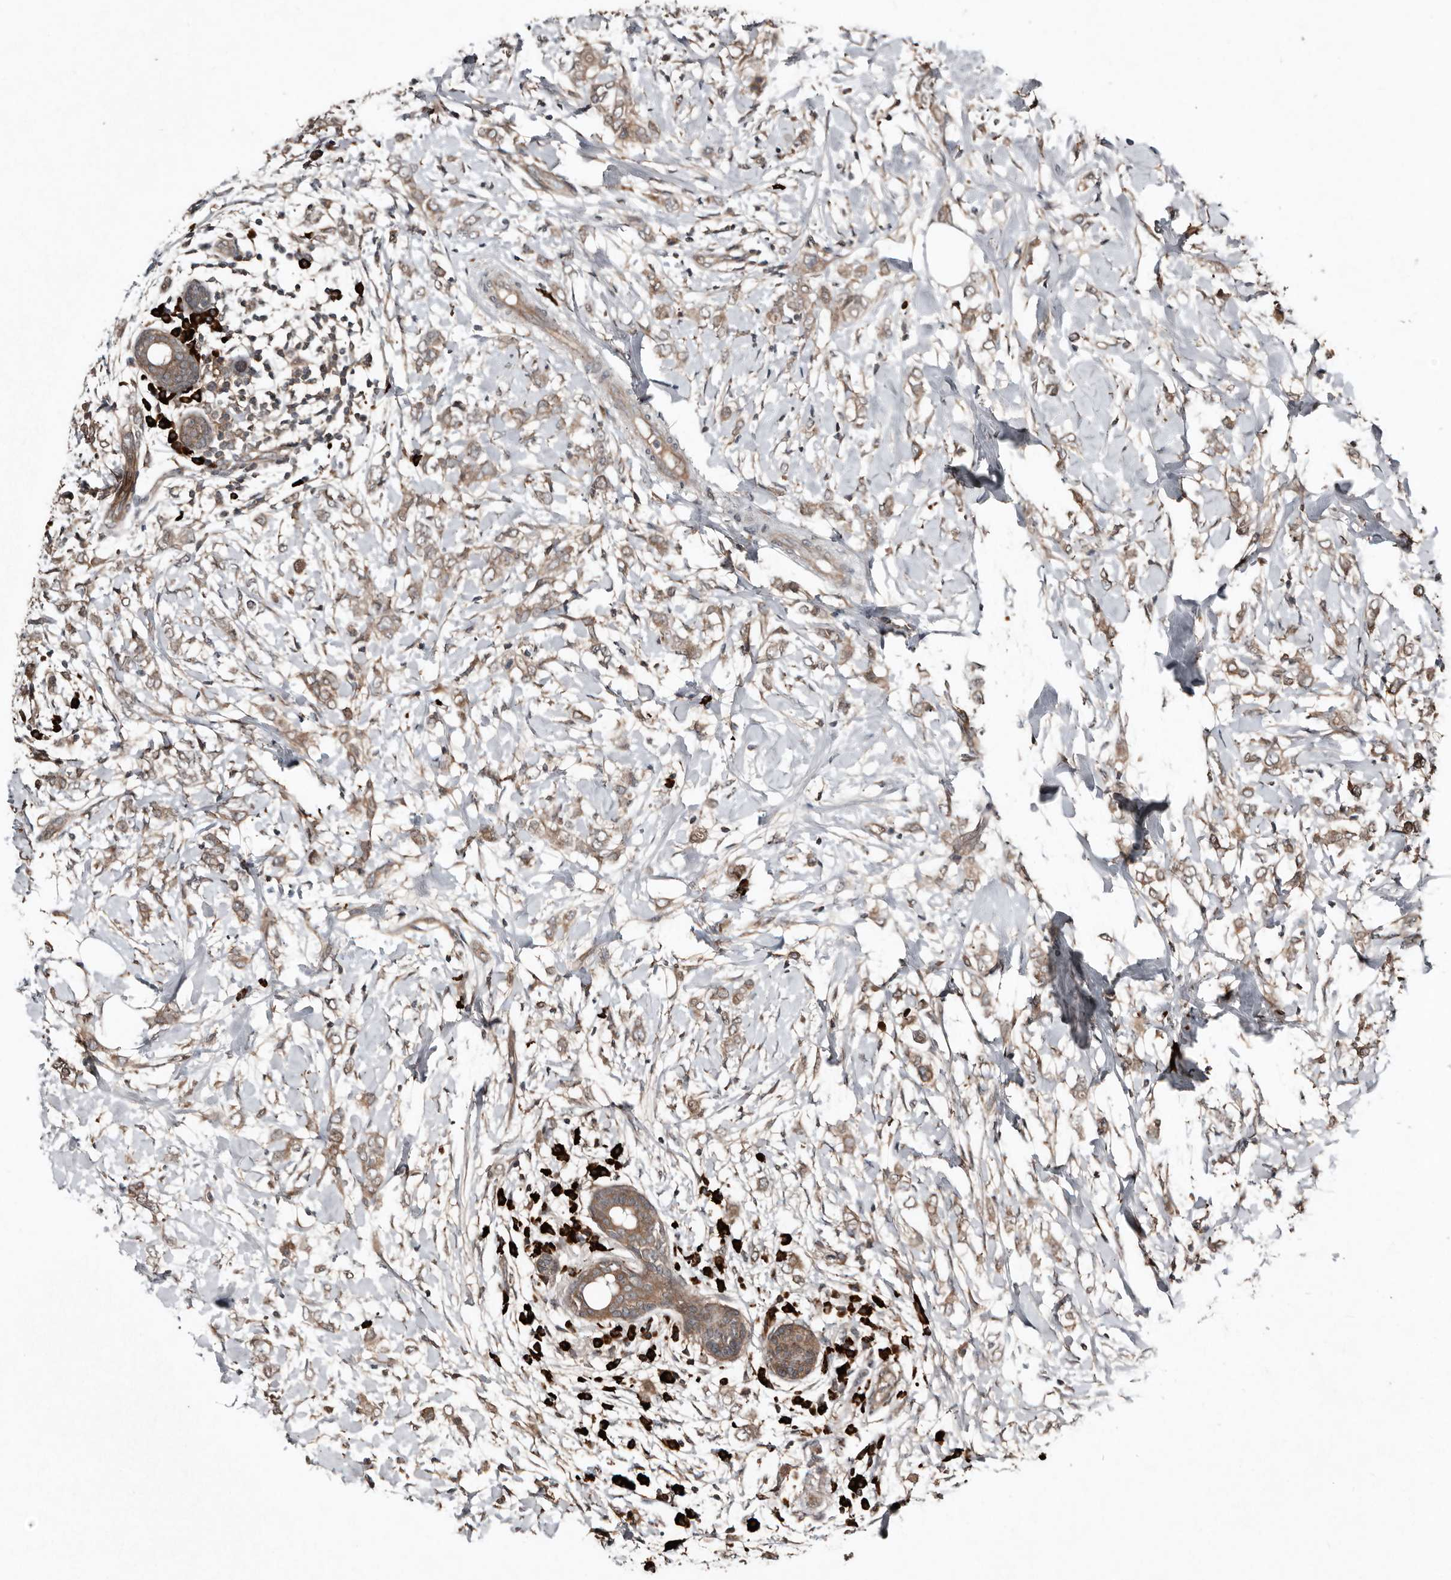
{"staining": {"intensity": "weak", "quantity": ">75%", "location": "cytoplasmic/membranous"}, "tissue": "breast cancer", "cell_type": "Tumor cells", "image_type": "cancer", "snomed": [{"axis": "morphology", "description": "Normal tissue, NOS"}, {"axis": "morphology", "description": "Lobular carcinoma"}, {"axis": "topography", "description": "Breast"}], "caption": "There is low levels of weak cytoplasmic/membranous positivity in tumor cells of breast lobular carcinoma, as demonstrated by immunohistochemical staining (brown color).", "gene": "TEAD3", "patient": {"sex": "female", "age": 47}}